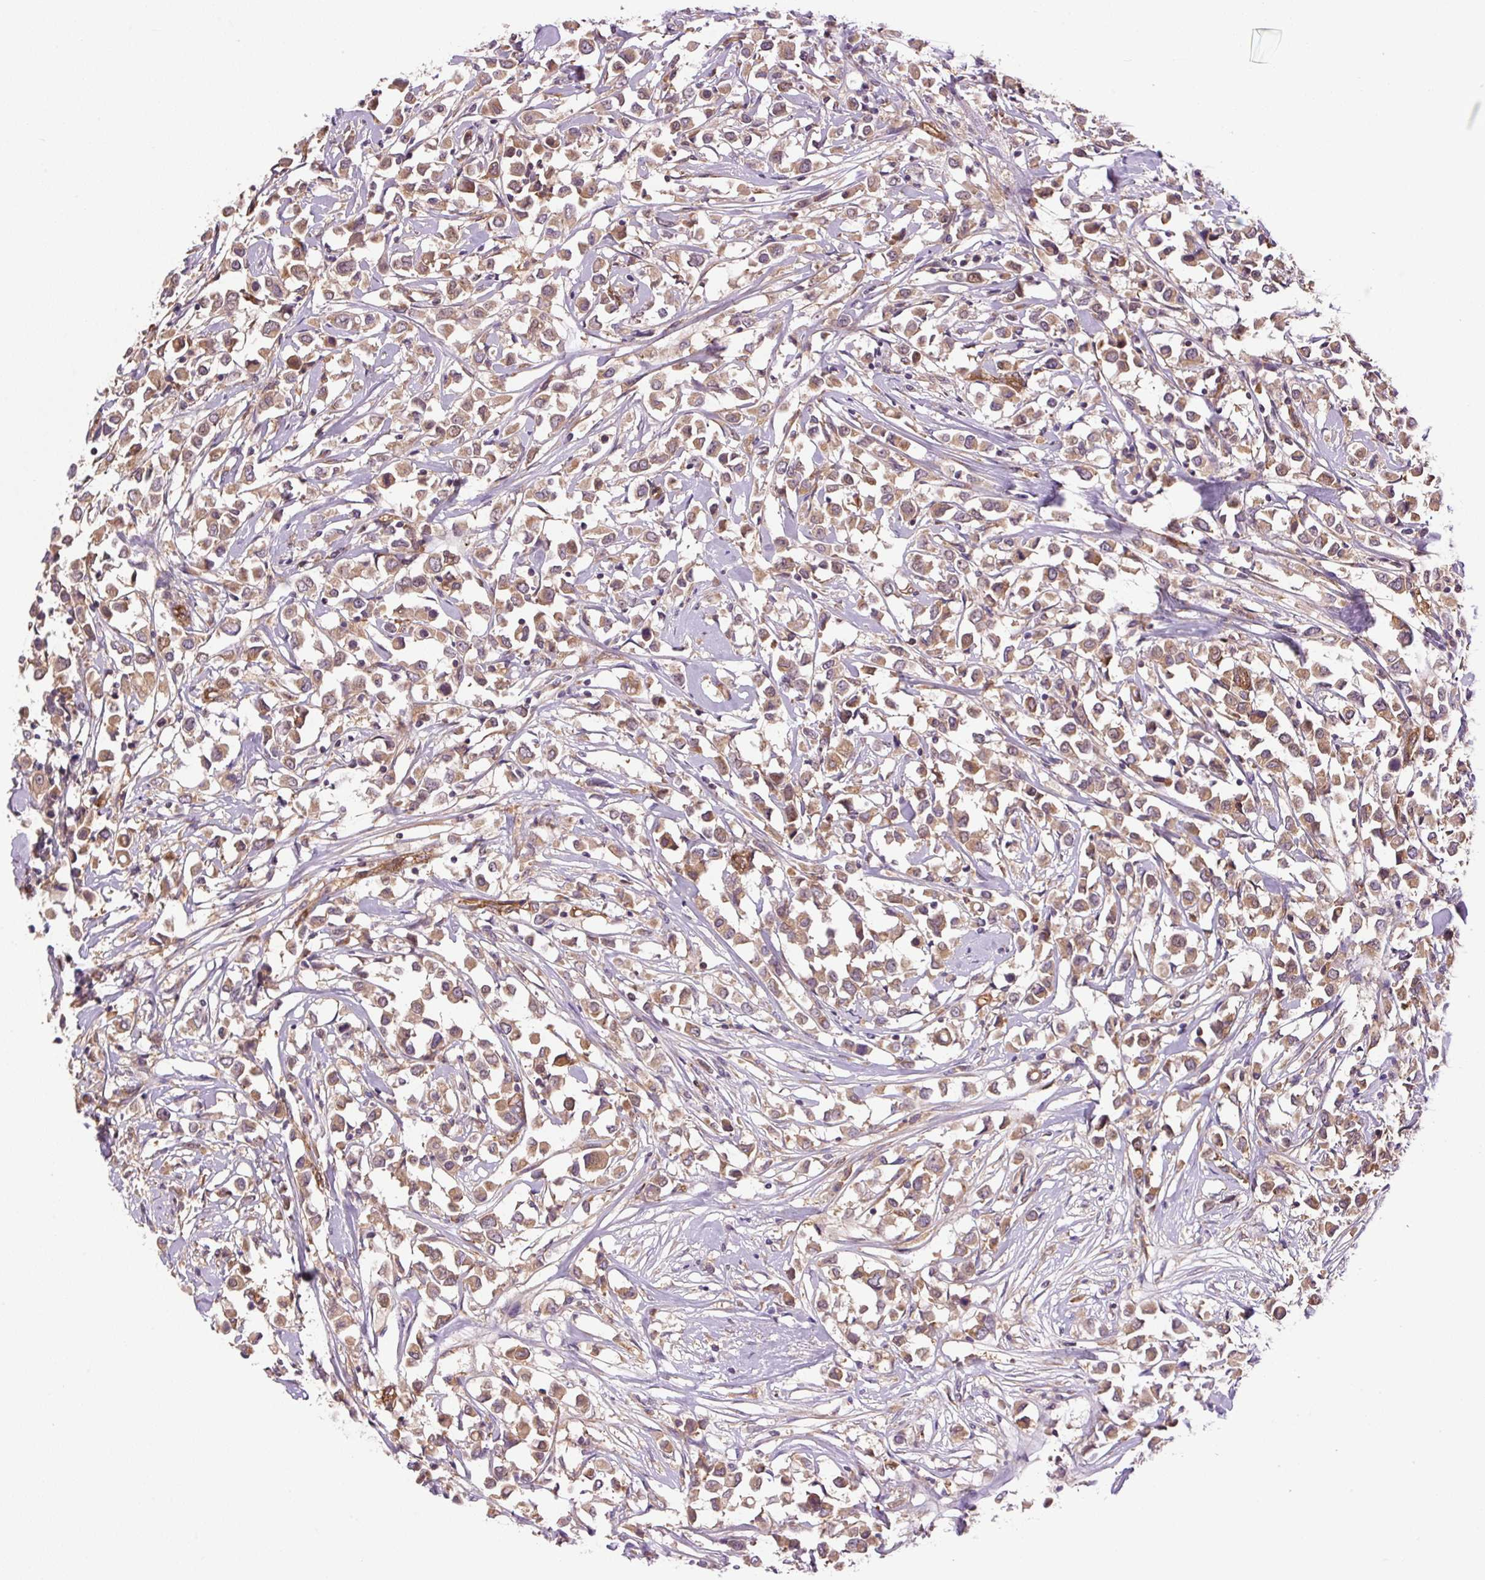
{"staining": {"intensity": "moderate", "quantity": ">75%", "location": "cytoplasmic/membranous"}, "tissue": "breast cancer", "cell_type": "Tumor cells", "image_type": "cancer", "snomed": [{"axis": "morphology", "description": "Duct carcinoma"}, {"axis": "topography", "description": "Breast"}], "caption": "A high-resolution image shows immunohistochemistry (IHC) staining of breast intraductal carcinoma, which reveals moderate cytoplasmic/membranous staining in about >75% of tumor cells. The staining was performed using DAB, with brown indicating positive protein expression. Nuclei are stained blue with hematoxylin.", "gene": "SEPTIN10", "patient": {"sex": "female", "age": 61}}